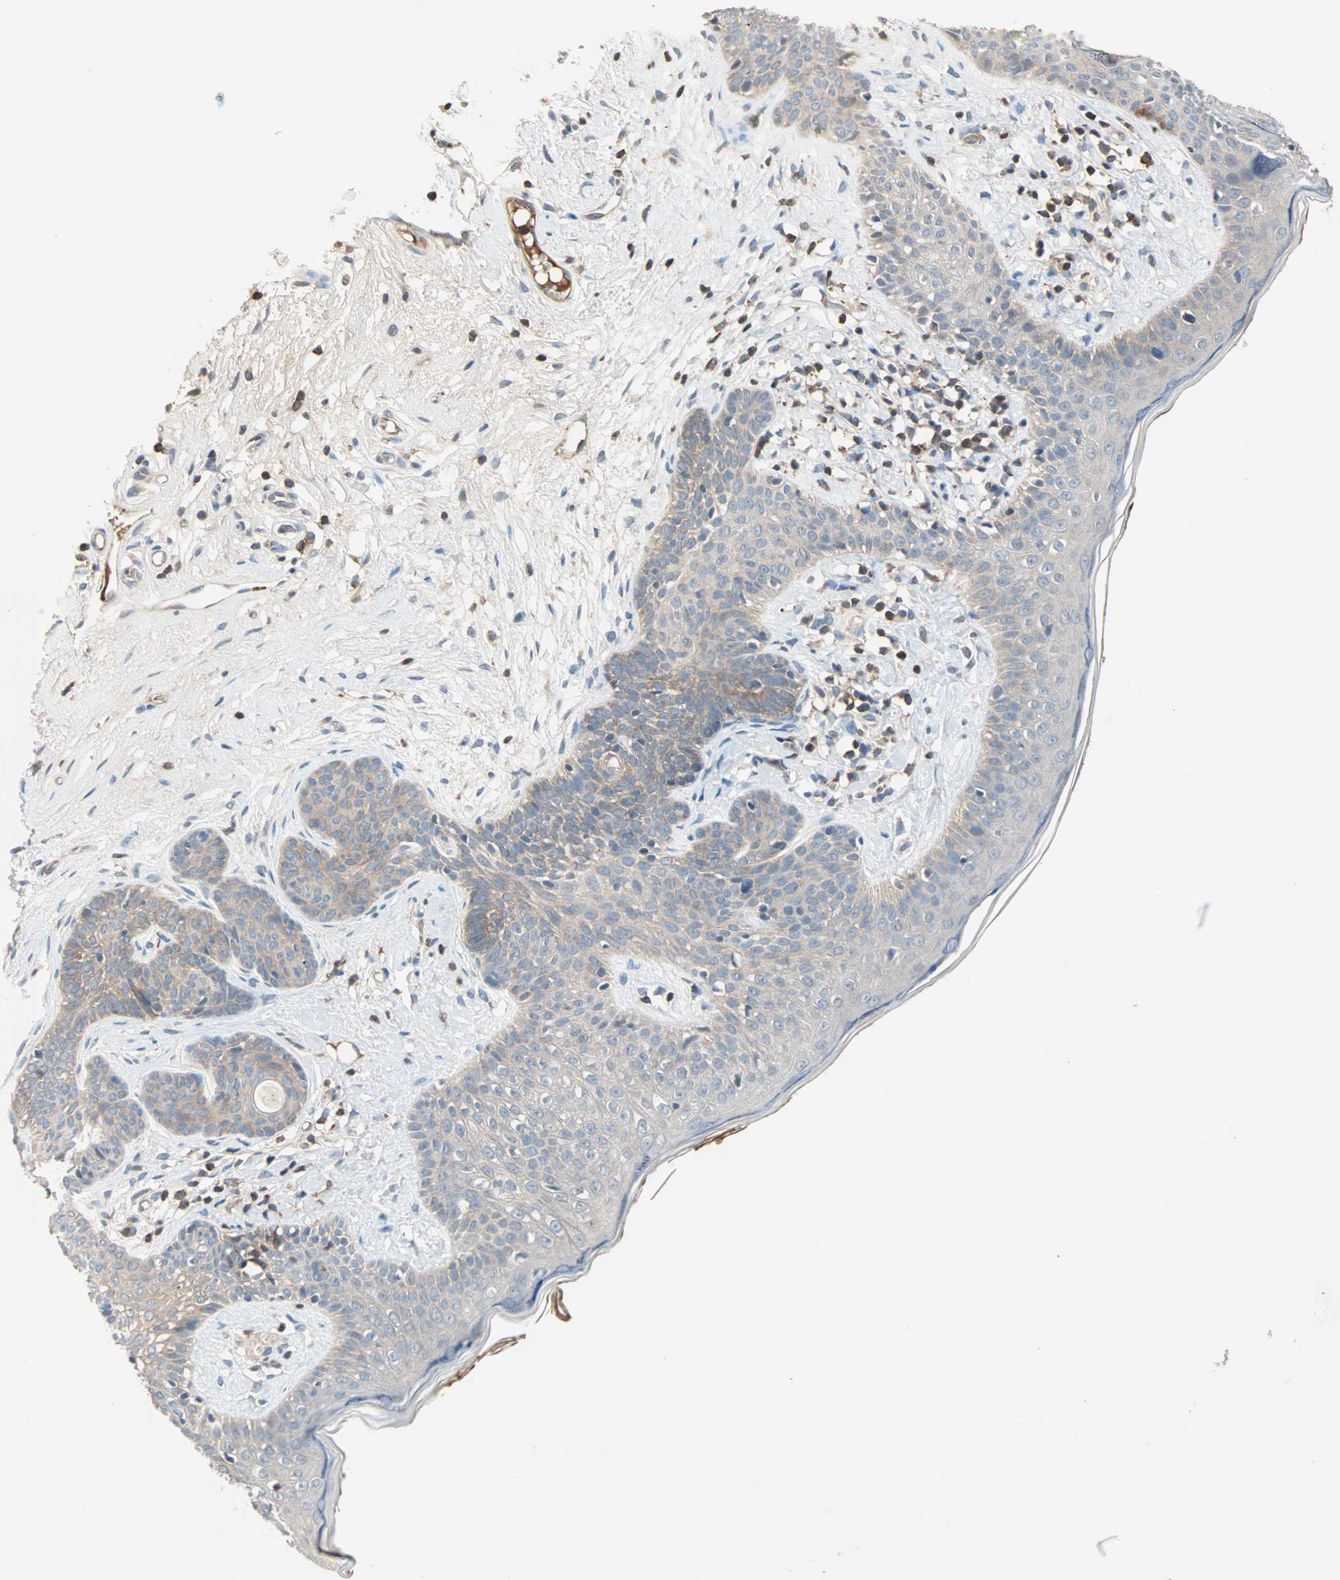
{"staining": {"intensity": "weak", "quantity": ">75%", "location": "cytoplasmic/membranous"}, "tissue": "skin cancer", "cell_type": "Tumor cells", "image_type": "cancer", "snomed": [{"axis": "morphology", "description": "Developmental malformation"}, {"axis": "morphology", "description": "Basal cell carcinoma"}, {"axis": "topography", "description": "Skin"}], "caption": "This image shows immunohistochemistry (IHC) staining of human skin basal cell carcinoma, with low weak cytoplasmic/membranous positivity in approximately >75% of tumor cells.", "gene": "TEC", "patient": {"sex": "female", "age": 62}}